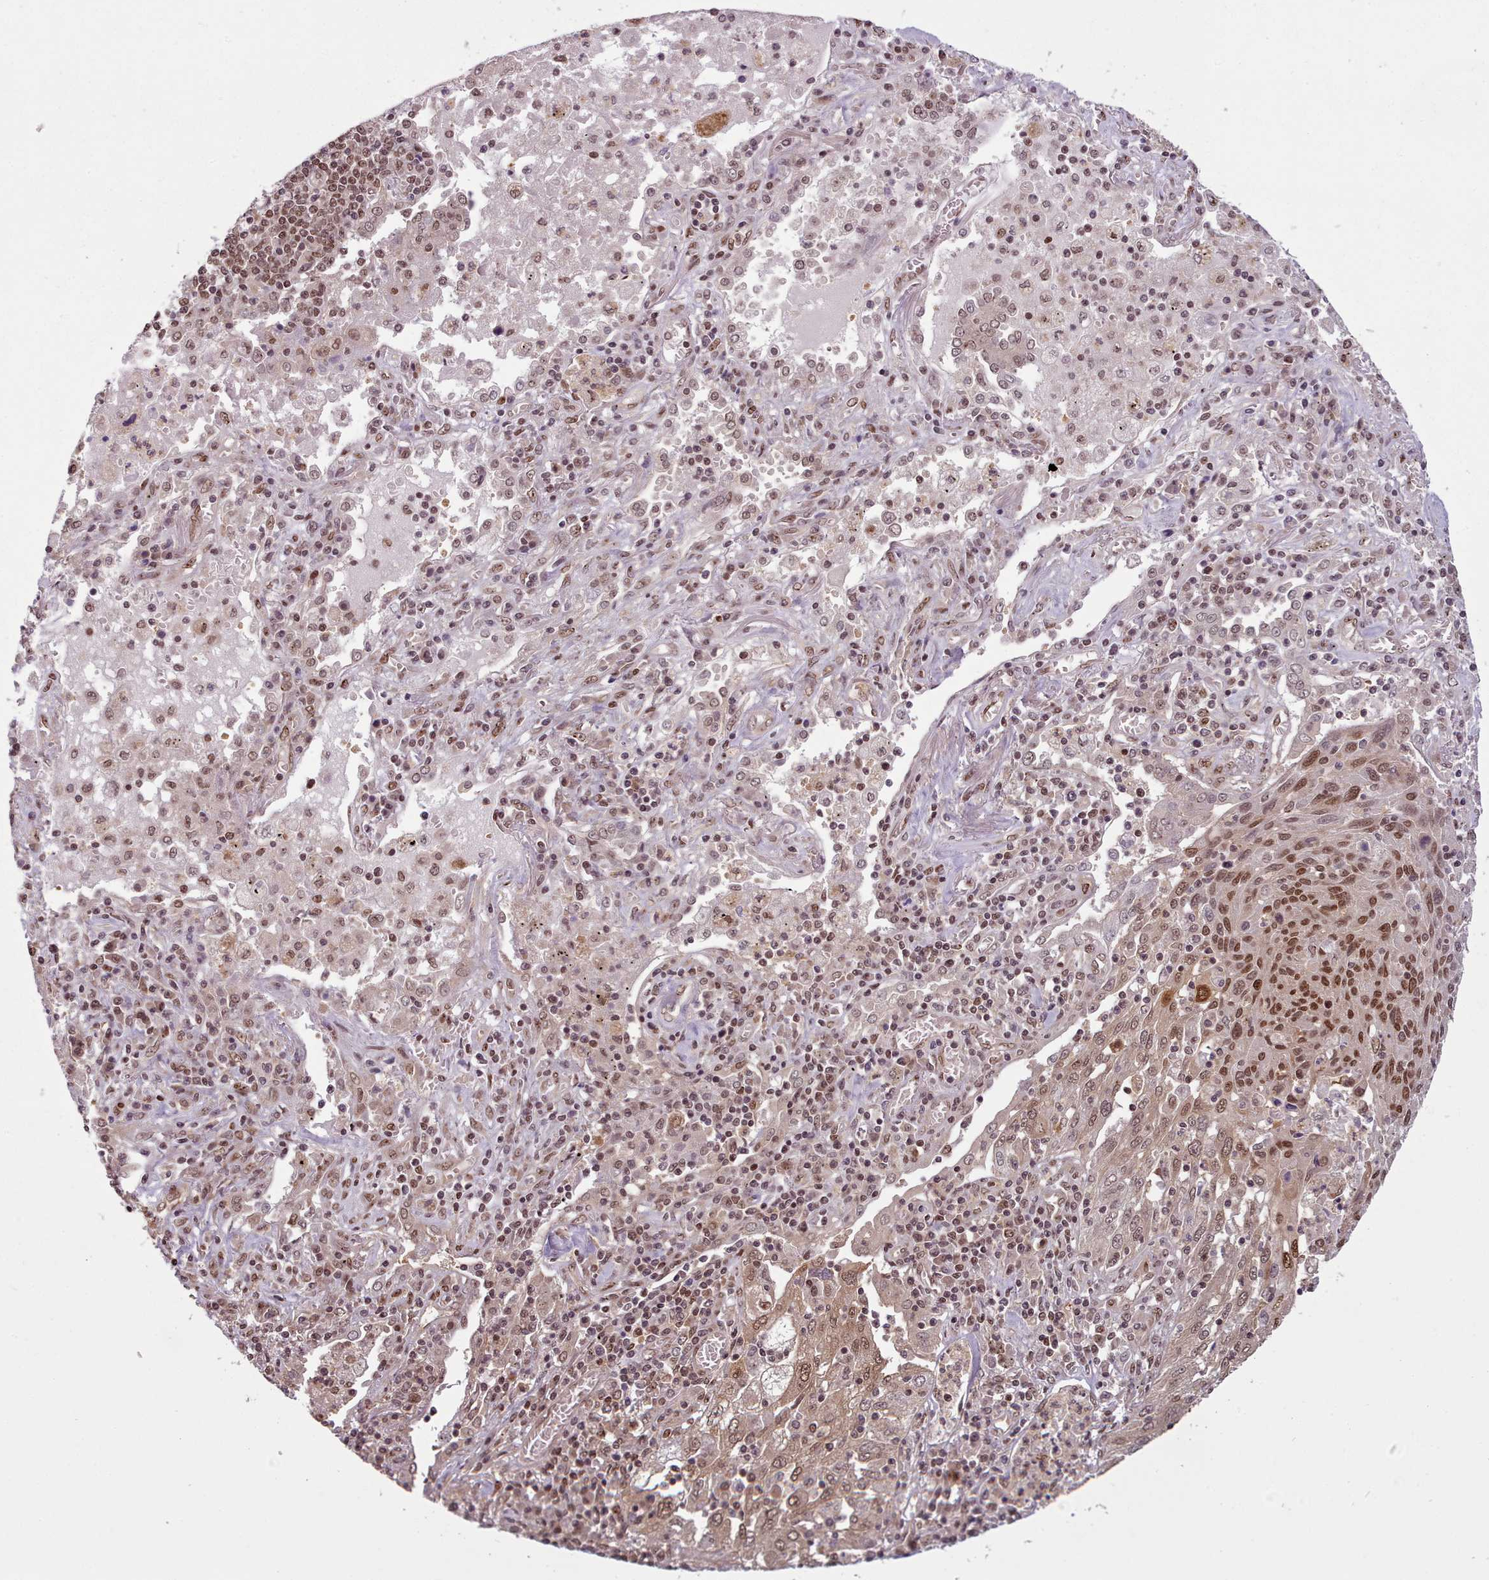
{"staining": {"intensity": "strong", "quantity": ">75%", "location": "nuclear"}, "tissue": "lung cancer", "cell_type": "Tumor cells", "image_type": "cancer", "snomed": [{"axis": "morphology", "description": "Squamous cell carcinoma, NOS"}, {"axis": "topography", "description": "Lung"}], "caption": "Lung cancer tissue displays strong nuclear positivity in about >75% of tumor cells", "gene": "RPS27A", "patient": {"sex": "female", "age": 66}}